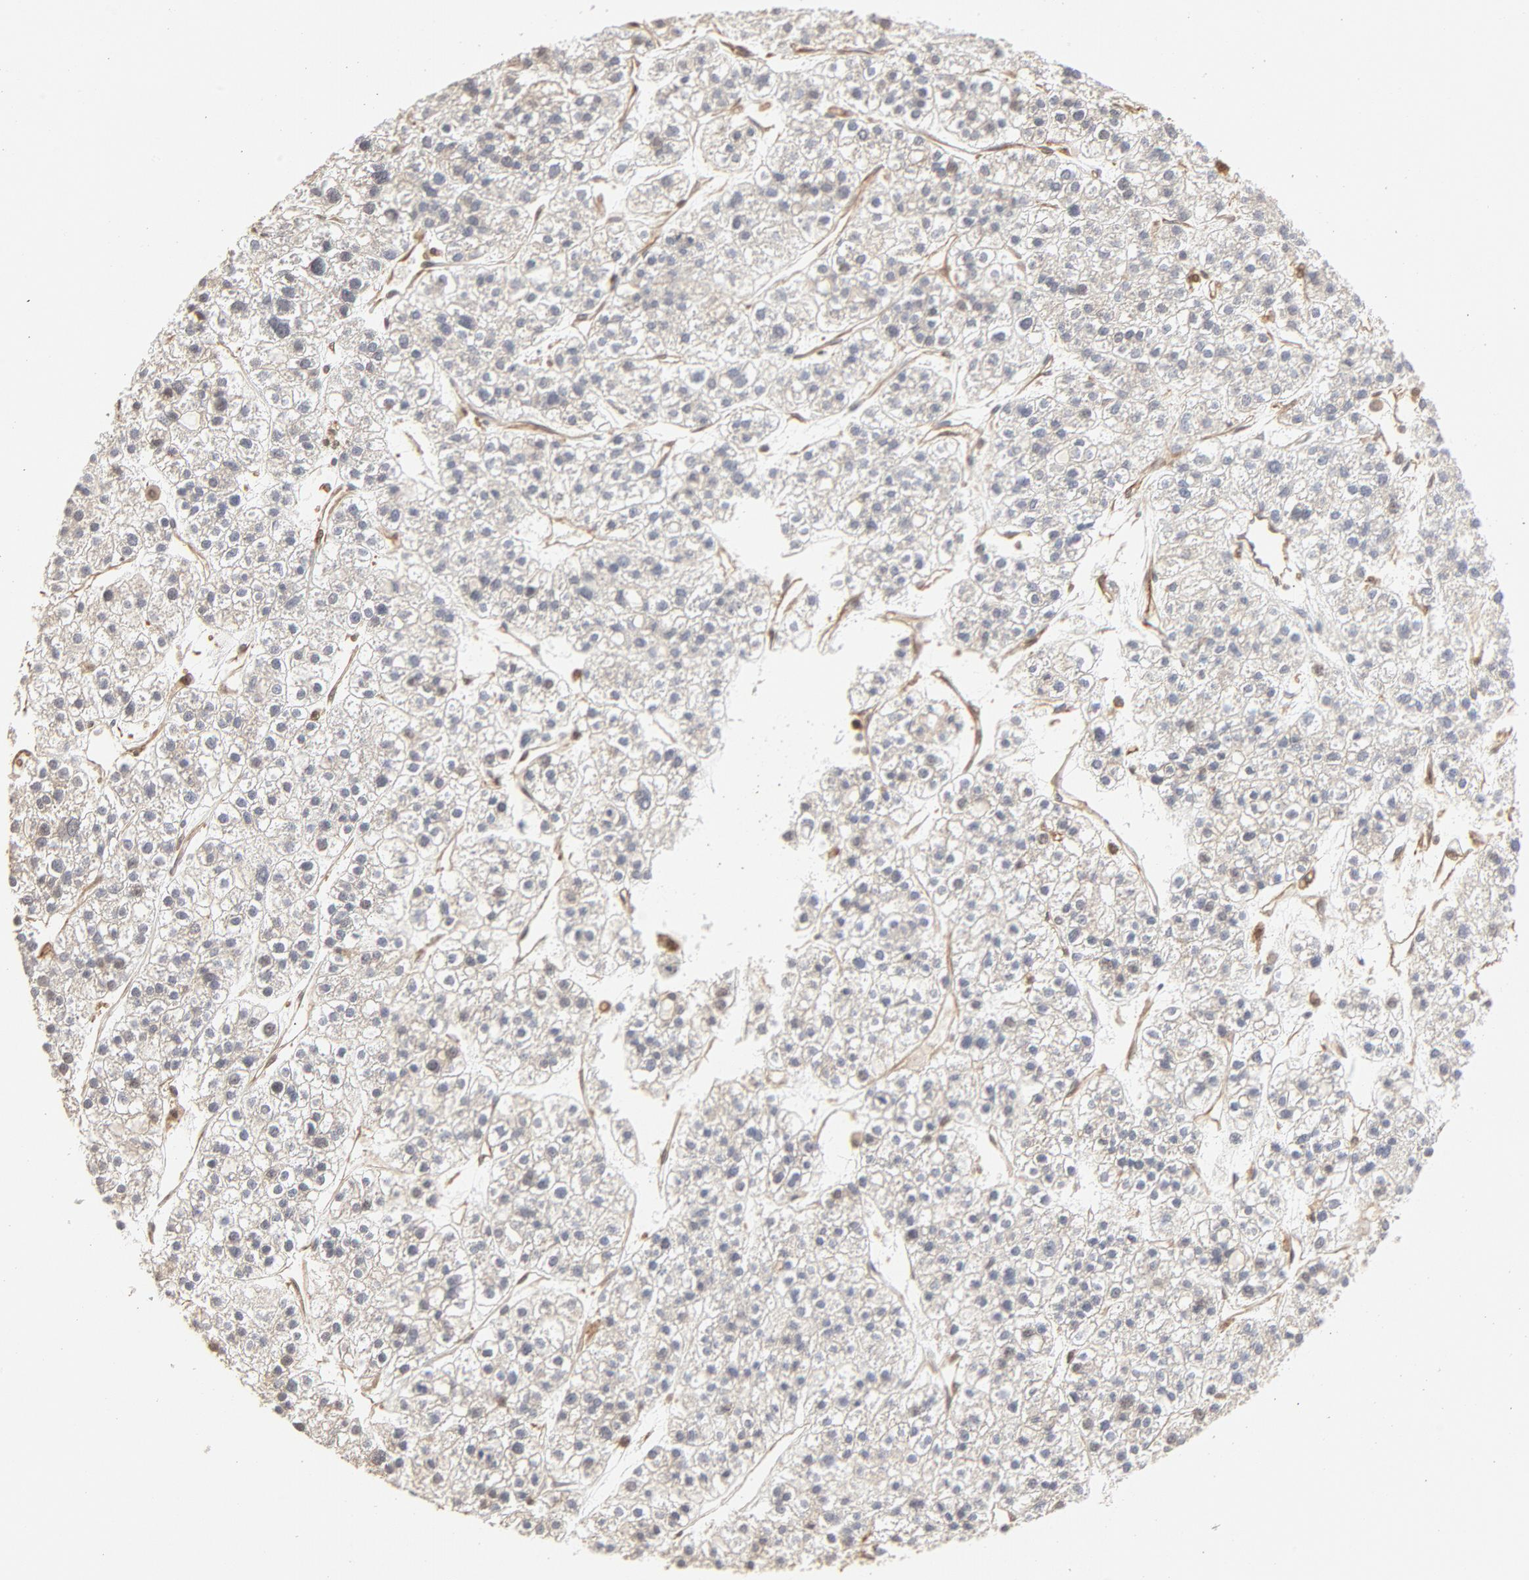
{"staining": {"intensity": "weak", "quantity": ">75%", "location": "cytoplasmic/membranous"}, "tissue": "liver cancer", "cell_type": "Tumor cells", "image_type": "cancer", "snomed": [{"axis": "morphology", "description": "Carcinoma, Hepatocellular, NOS"}, {"axis": "topography", "description": "Liver"}], "caption": "About >75% of tumor cells in human liver cancer exhibit weak cytoplasmic/membranous protein expression as visualized by brown immunohistochemical staining.", "gene": "PPP2CA", "patient": {"sex": "female", "age": 85}}